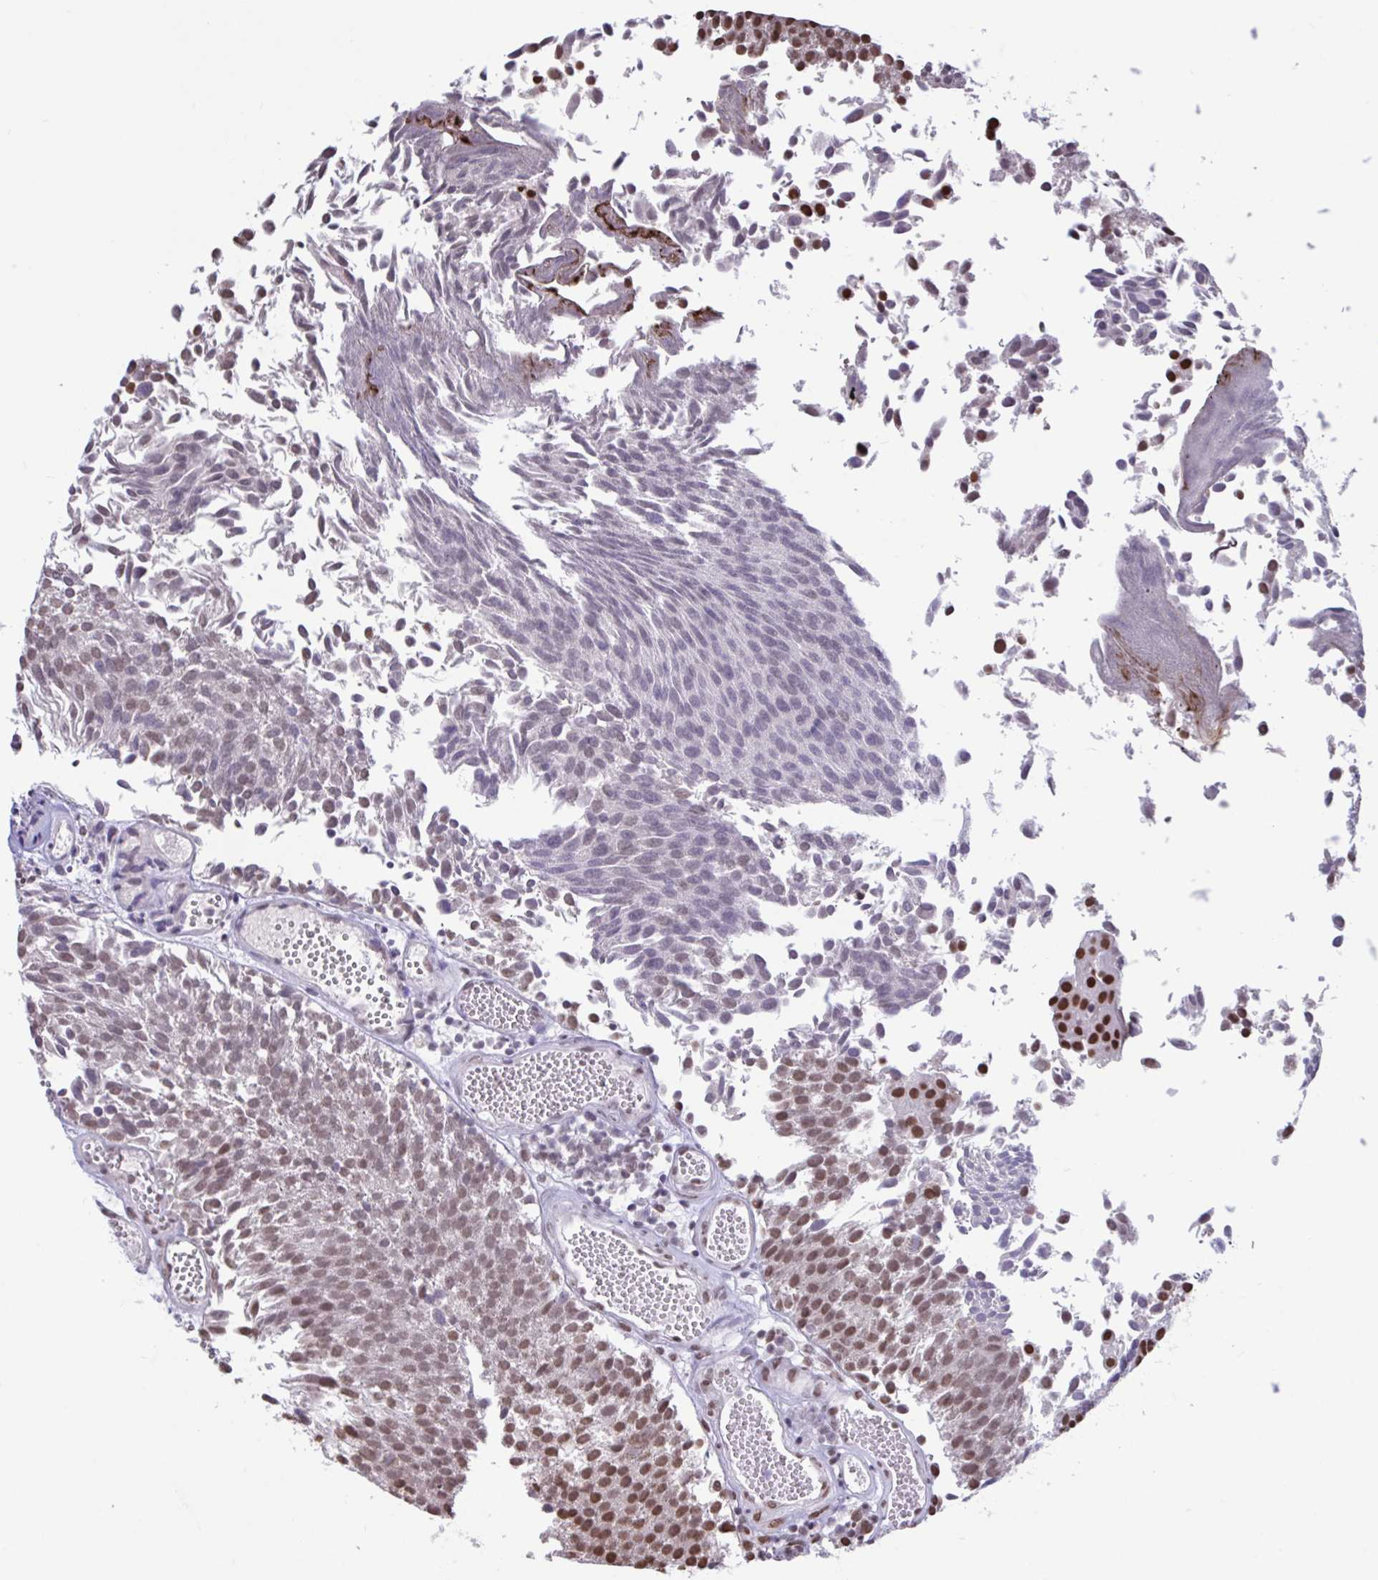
{"staining": {"intensity": "moderate", "quantity": "25%-75%", "location": "nuclear"}, "tissue": "urothelial cancer", "cell_type": "Tumor cells", "image_type": "cancer", "snomed": [{"axis": "morphology", "description": "Urothelial carcinoma, Low grade"}, {"axis": "topography", "description": "Urinary bladder"}], "caption": "Moderate nuclear protein staining is identified in about 25%-75% of tumor cells in urothelial carcinoma (low-grade).", "gene": "HNRNPDL", "patient": {"sex": "female", "age": 79}}